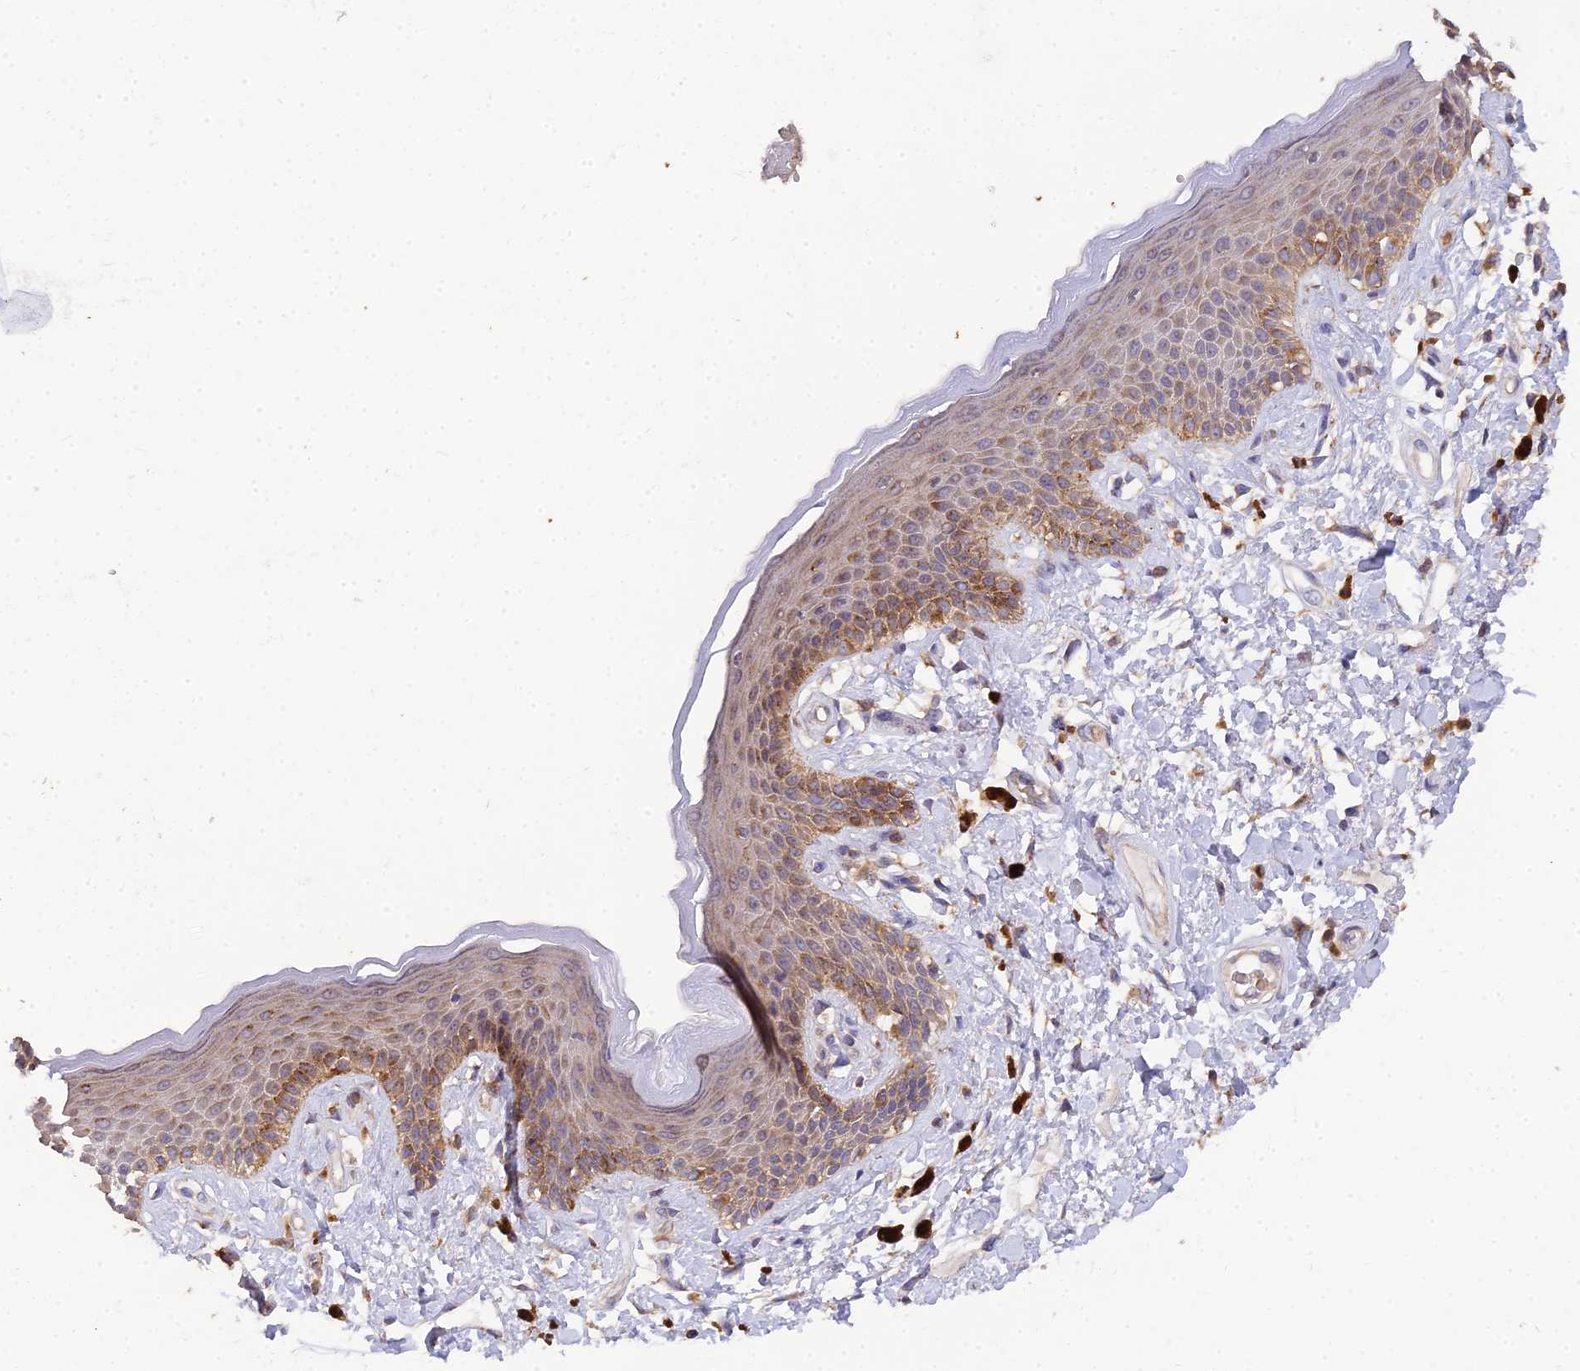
{"staining": {"intensity": "moderate", "quantity": ">75%", "location": "cytoplasmic/membranous"}, "tissue": "skin", "cell_type": "Epidermal cells", "image_type": "normal", "snomed": [{"axis": "morphology", "description": "Normal tissue, NOS"}, {"axis": "topography", "description": "Anal"}], "caption": "Moderate cytoplasmic/membranous protein staining is appreciated in approximately >75% of epidermal cells in skin. (brown staining indicates protein expression, while blue staining denotes nuclei).", "gene": "ARL8A", "patient": {"sex": "female", "age": 78}}